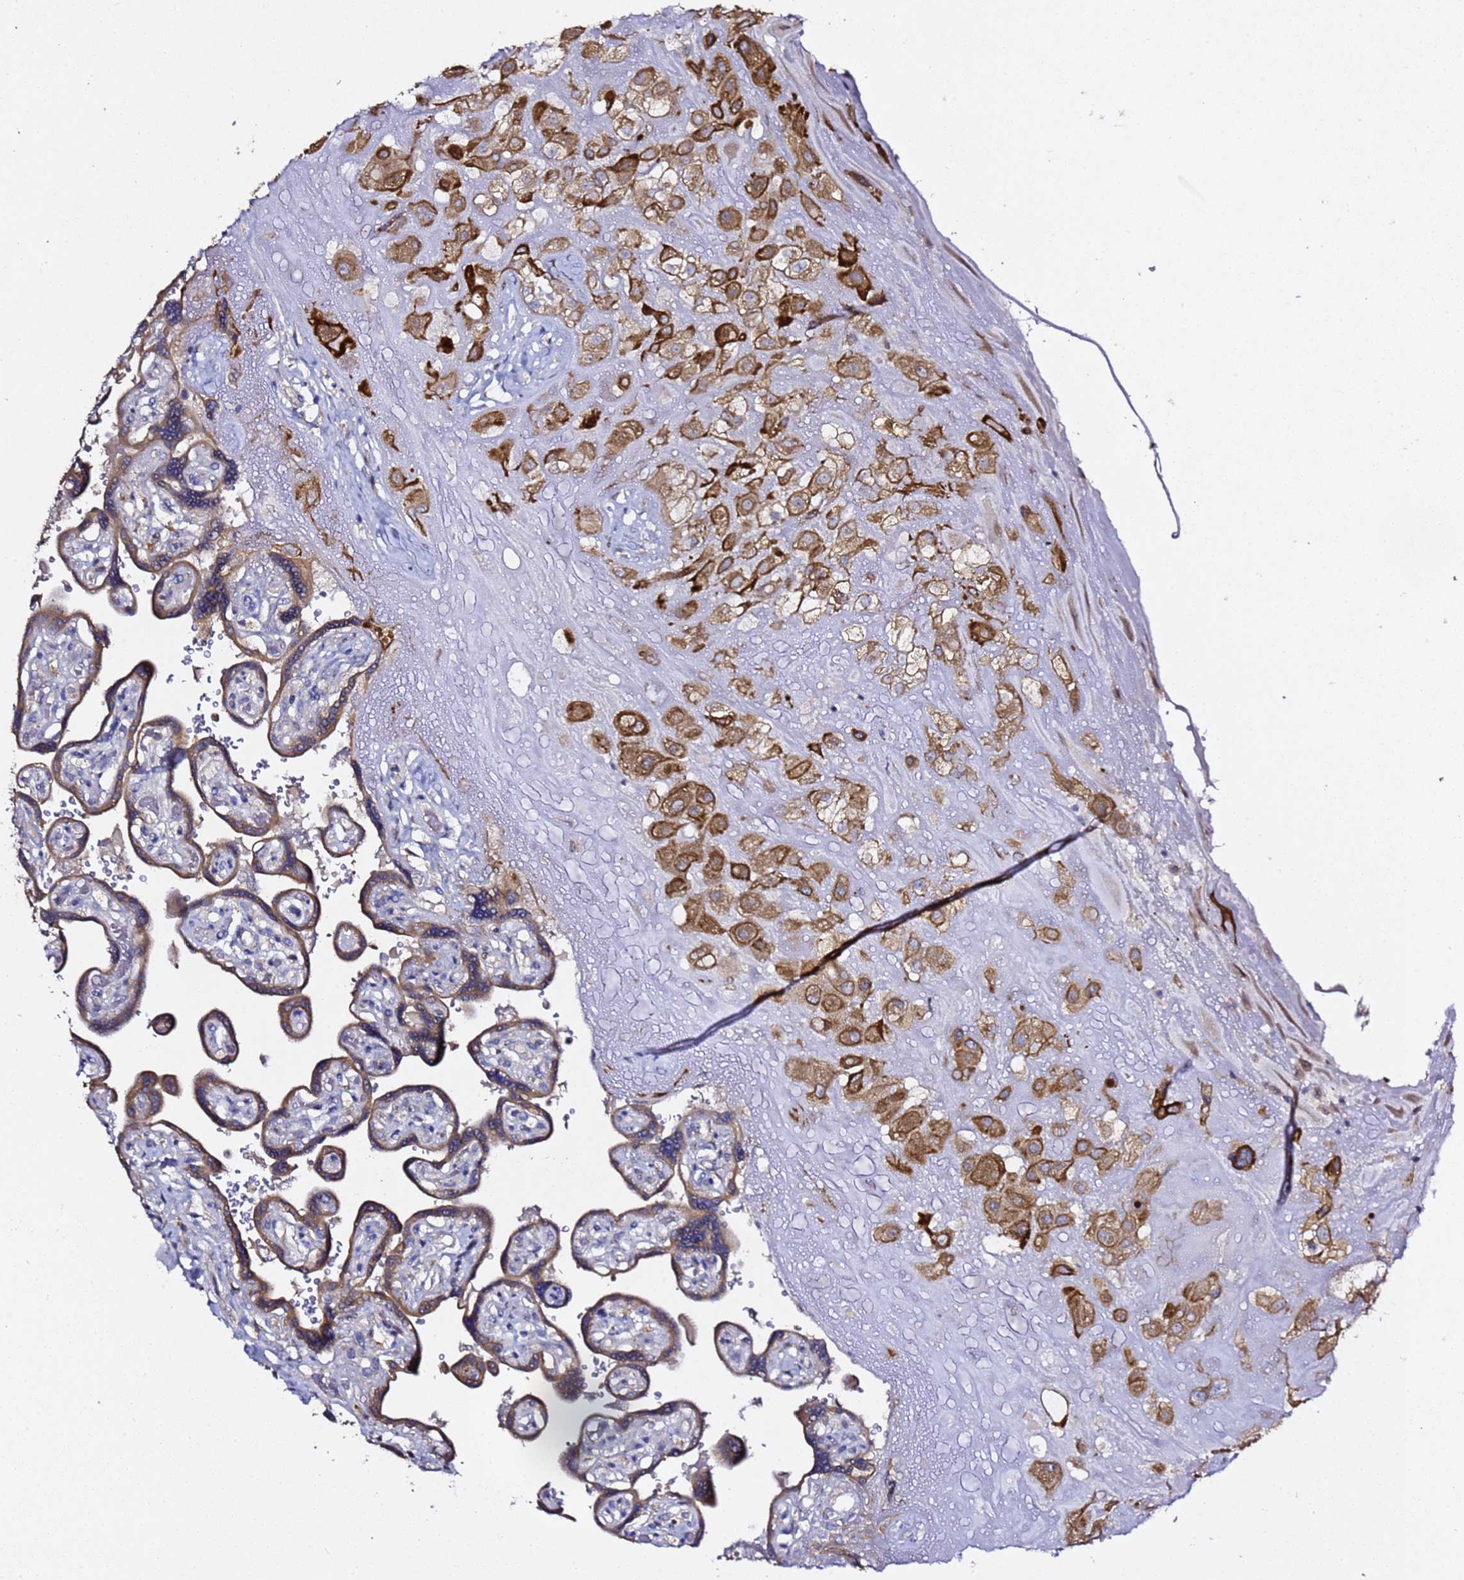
{"staining": {"intensity": "strong", "quantity": ">75%", "location": "cytoplasmic/membranous"}, "tissue": "placenta", "cell_type": "Decidual cells", "image_type": "normal", "snomed": [{"axis": "morphology", "description": "Normal tissue, NOS"}, {"axis": "topography", "description": "Placenta"}], "caption": "Placenta was stained to show a protein in brown. There is high levels of strong cytoplasmic/membranous expression in approximately >75% of decidual cells.", "gene": "ALG3", "patient": {"sex": "female", "age": 32}}